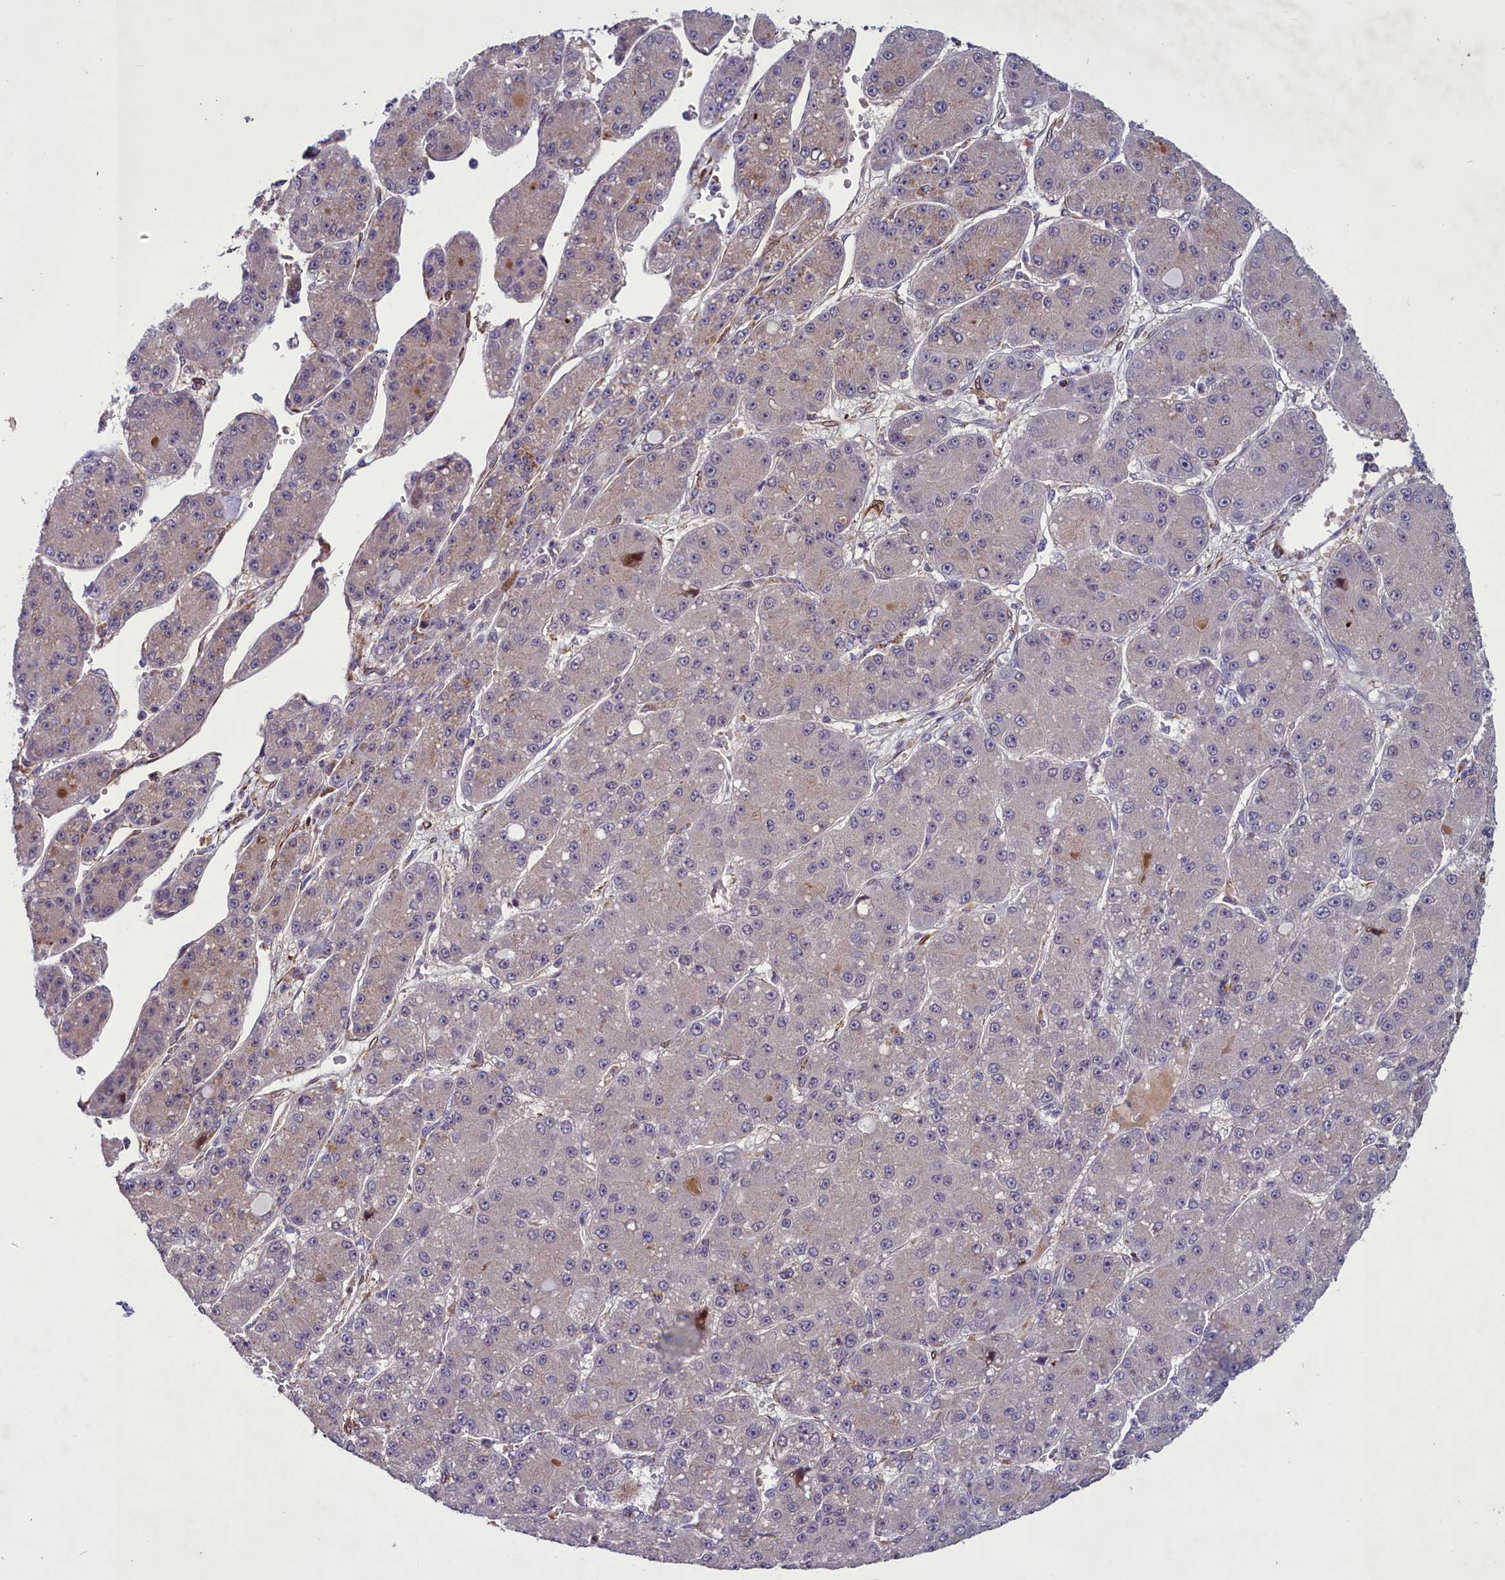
{"staining": {"intensity": "negative", "quantity": "none", "location": "none"}, "tissue": "liver cancer", "cell_type": "Tumor cells", "image_type": "cancer", "snomed": [{"axis": "morphology", "description": "Carcinoma, Hepatocellular, NOS"}, {"axis": "topography", "description": "Liver"}], "caption": "A histopathology image of human liver cancer is negative for staining in tumor cells.", "gene": "MIEF2", "patient": {"sex": "male", "age": 67}}